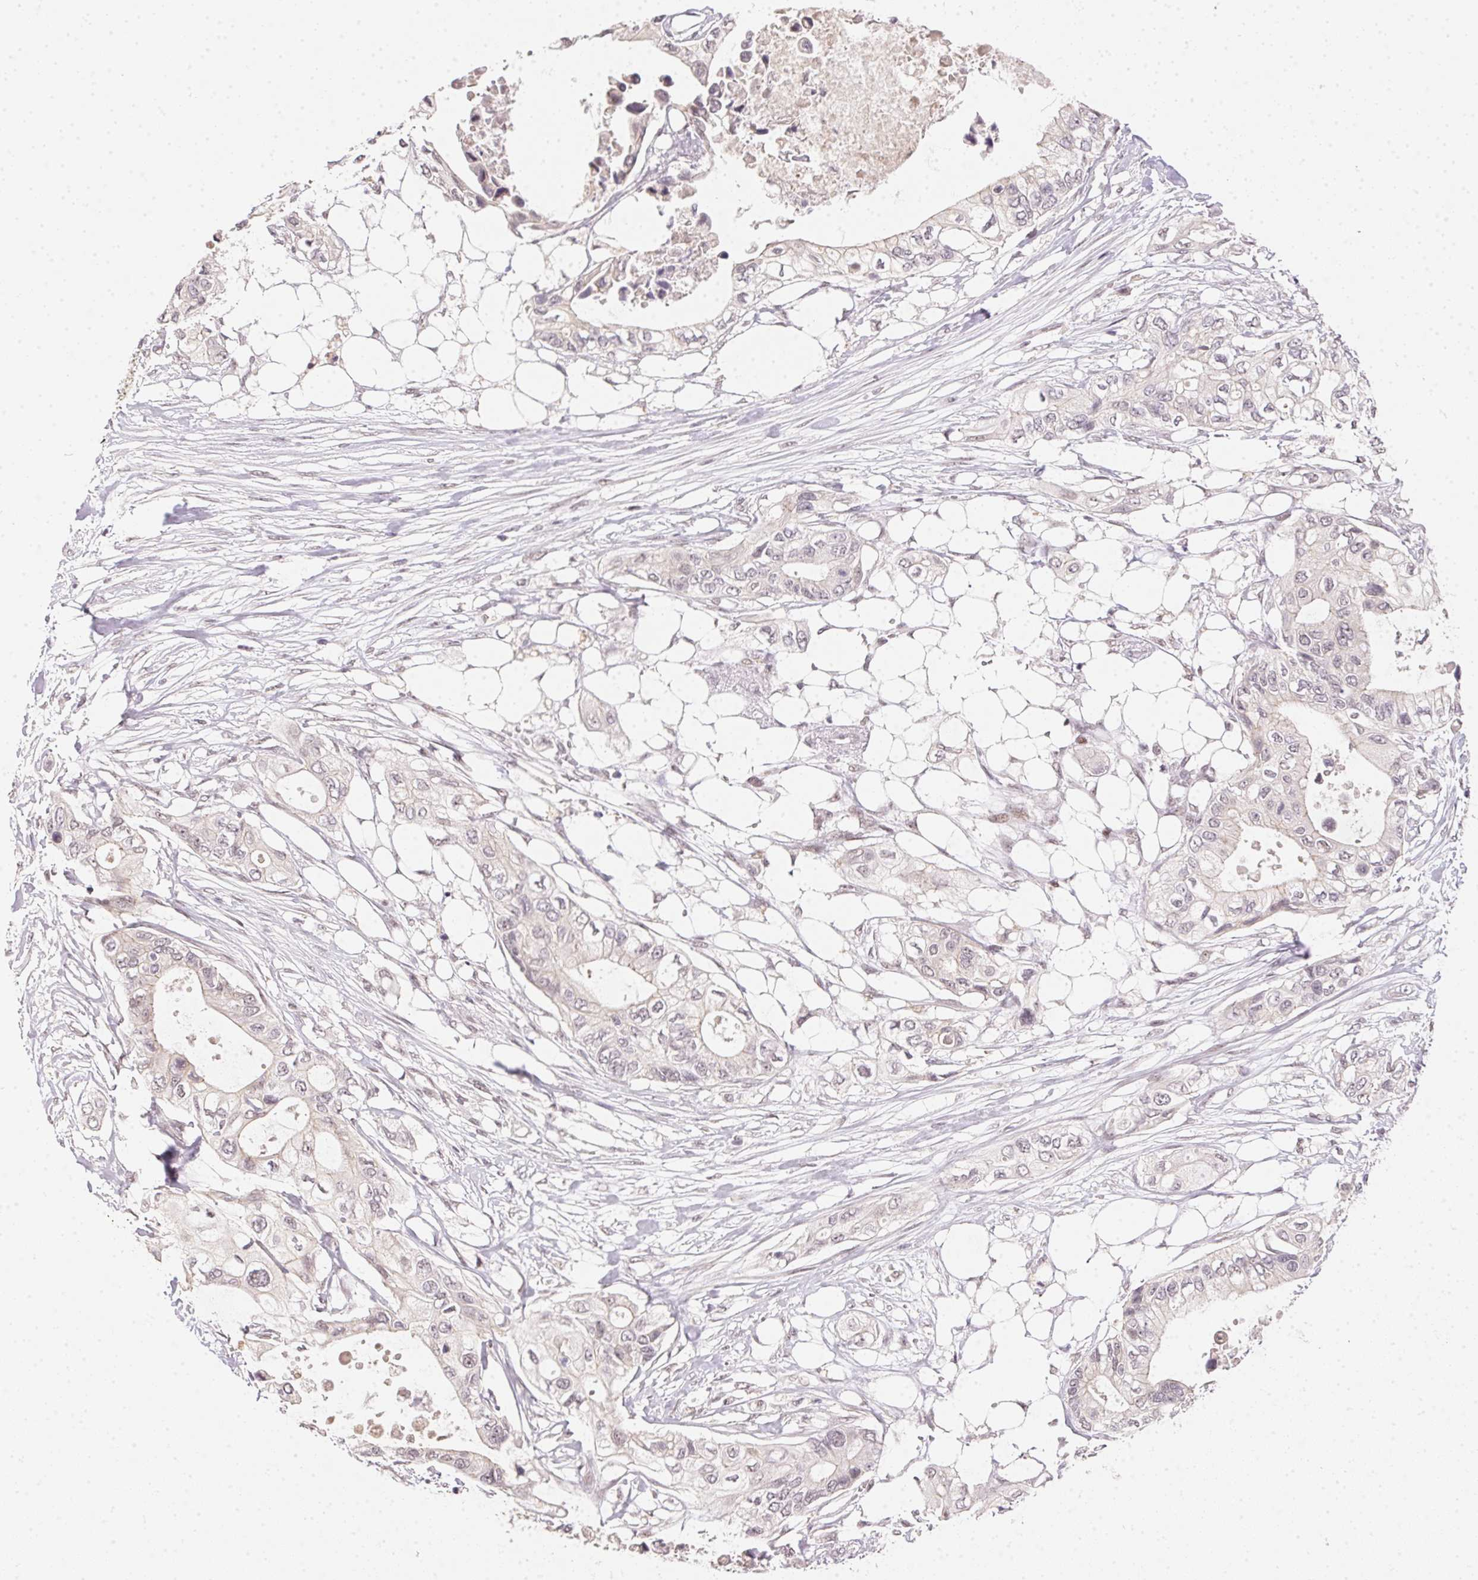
{"staining": {"intensity": "negative", "quantity": "none", "location": "none"}, "tissue": "pancreatic cancer", "cell_type": "Tumor cells", "image_type": "cancer", "snomed": [{"axis": "morphology", "description": "Adenocarcinoma, NOS"}, {"axis": "topography", "description": "Pancreas"}], "caption": "A histopathology image of human adenocarcinoma (pancreatic) is negative for staining in tumor cells.", "gene": "KDM4D", "patient": {"sex": "female", "age": 63}}